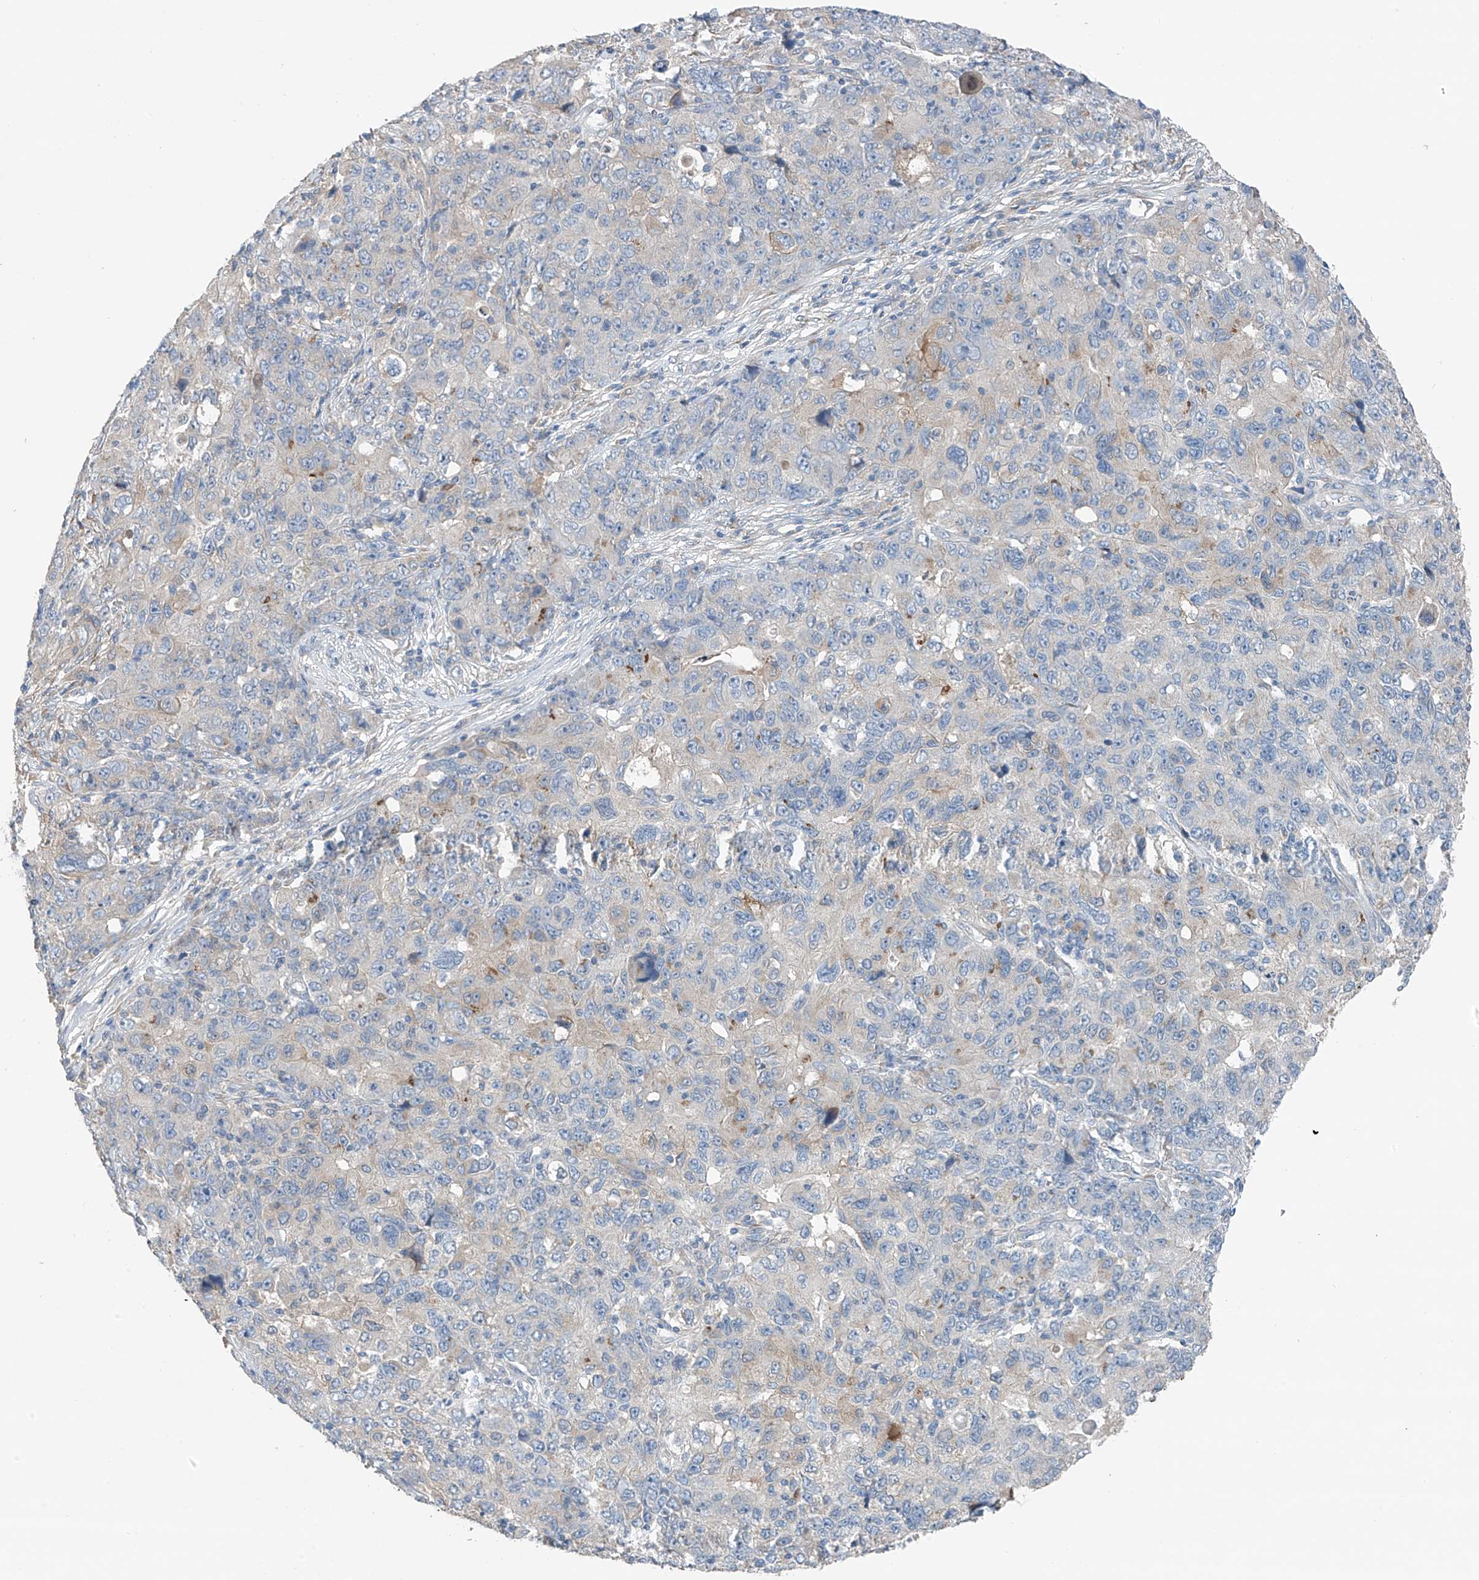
{"staining": {"intensity": "negative", "quantity": "none", "location": "none"}, "tissue": "ovarian cancer", "cell_type": "Tumor cells", "image_type": "cancer", "snomed": [{"axis": "morphology", "description": "Carcinoma, endometroid"}, {"axis": "topography", "description": "Ovary"}], "caption": "Tumor cells show no significant protein expression in endometroid carcinoma (ovarian). (DAB (3,3'-diaminobenzidine) immunohistochemistry (IHC) visualized using brightfield microscopy, high magnification).", "gene": "GALNTL6", "patient": {"sex": "female", "age": 42}}